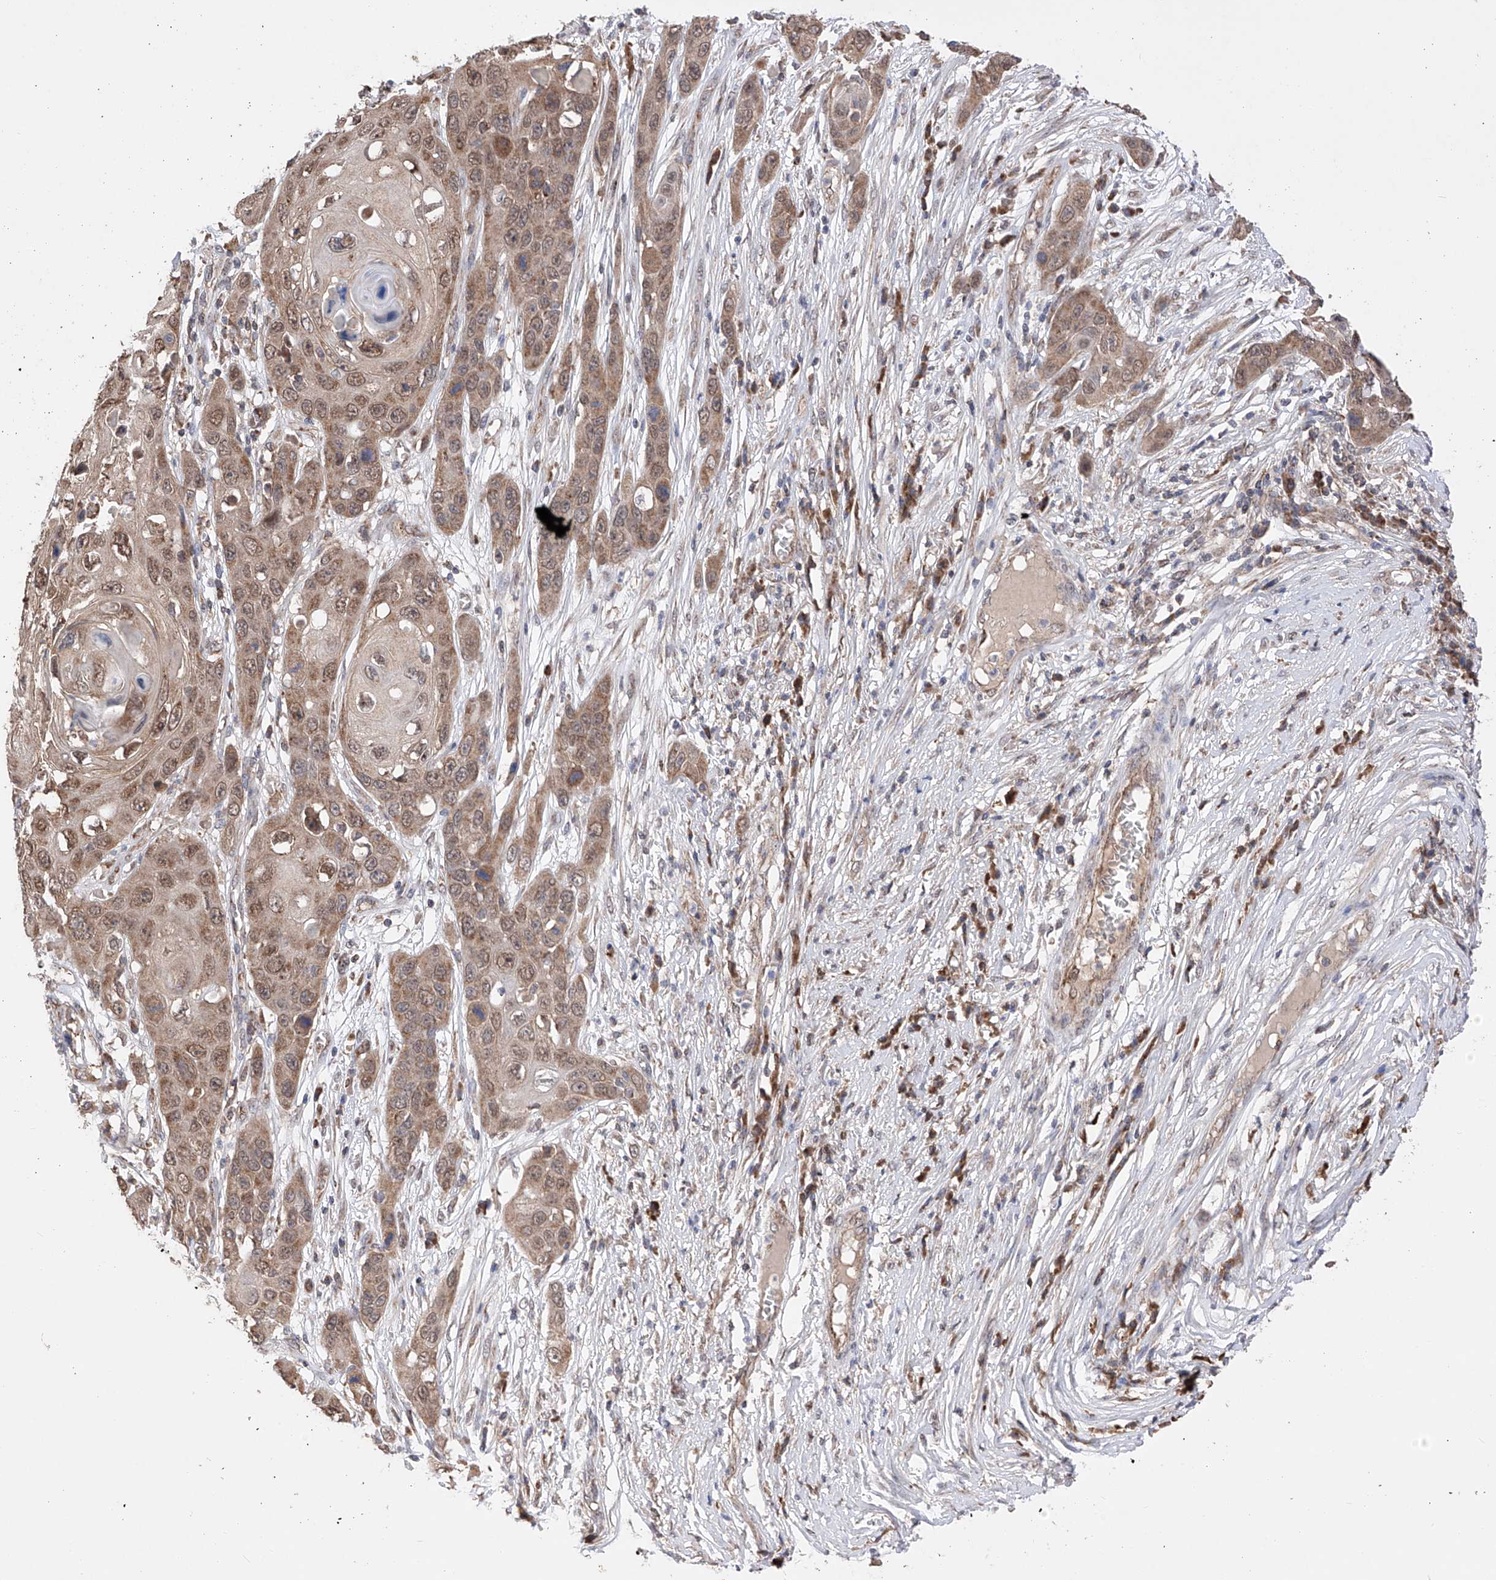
{"staining": {"intensity": "moderate", "quantity": ">75%", "location": "cytoplasmic/membranous,nuclear"}, "tissue": "skin cancer", "cell_type": "Tumor cells", "image_type": "cancer", "snomed": [{"axis": "morphology", "description": "Squamous cell carcinoma, NOS"}, {"axis": "topography", "description": "Skin"}], "caption": "Brown immunohistochemical staining in skin squamous cell carcinoma shows moderate cytoplasmic/membranous and nuclear positivity in approximately >75% of tumor cells.", "gene": "SDHAF4", "patient": {"sex": "male", "age": 55}}